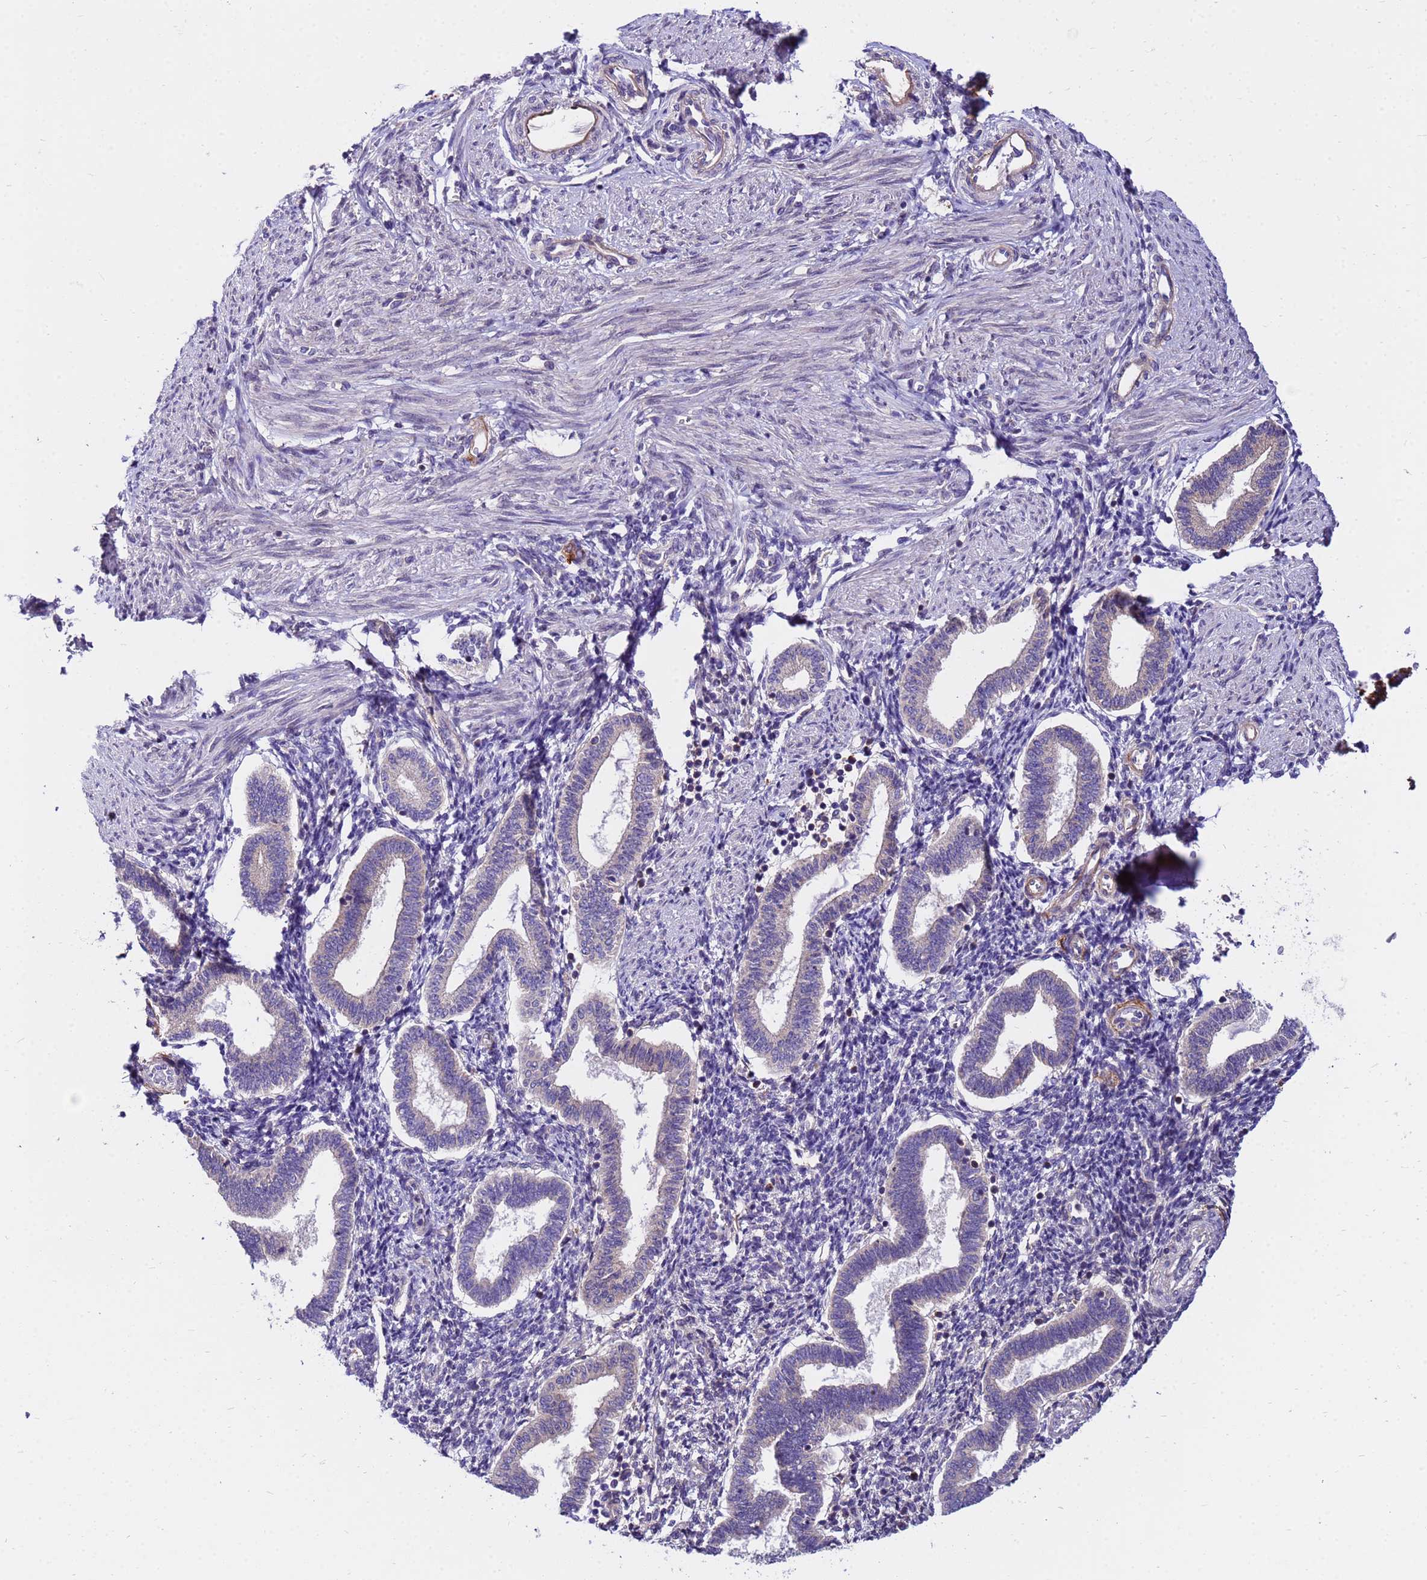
{"staining": {"intensity": "moderate", "quantity": "25%-75%", "location": "cytoplasmic/membranous,nuclear"}, "tissue": "endometrium", "cell_type": "Cells in endometrial stroma", "image_type": "normal", "snomed": [{"axis": "morphology", "description": "Normal tissue, NOS"}, {"axis": "topography", "description": "Endometrium"}], "caption": "A brown stain highlights moderate cytoplasmic/membranous,nuclear staining of a protein in cells in endometrial stroma of benign endometrium. (IHC, brightfield microscopy, high magnification).", "gene": "GET3", "patient": {"sex": "female", "age": 24}}